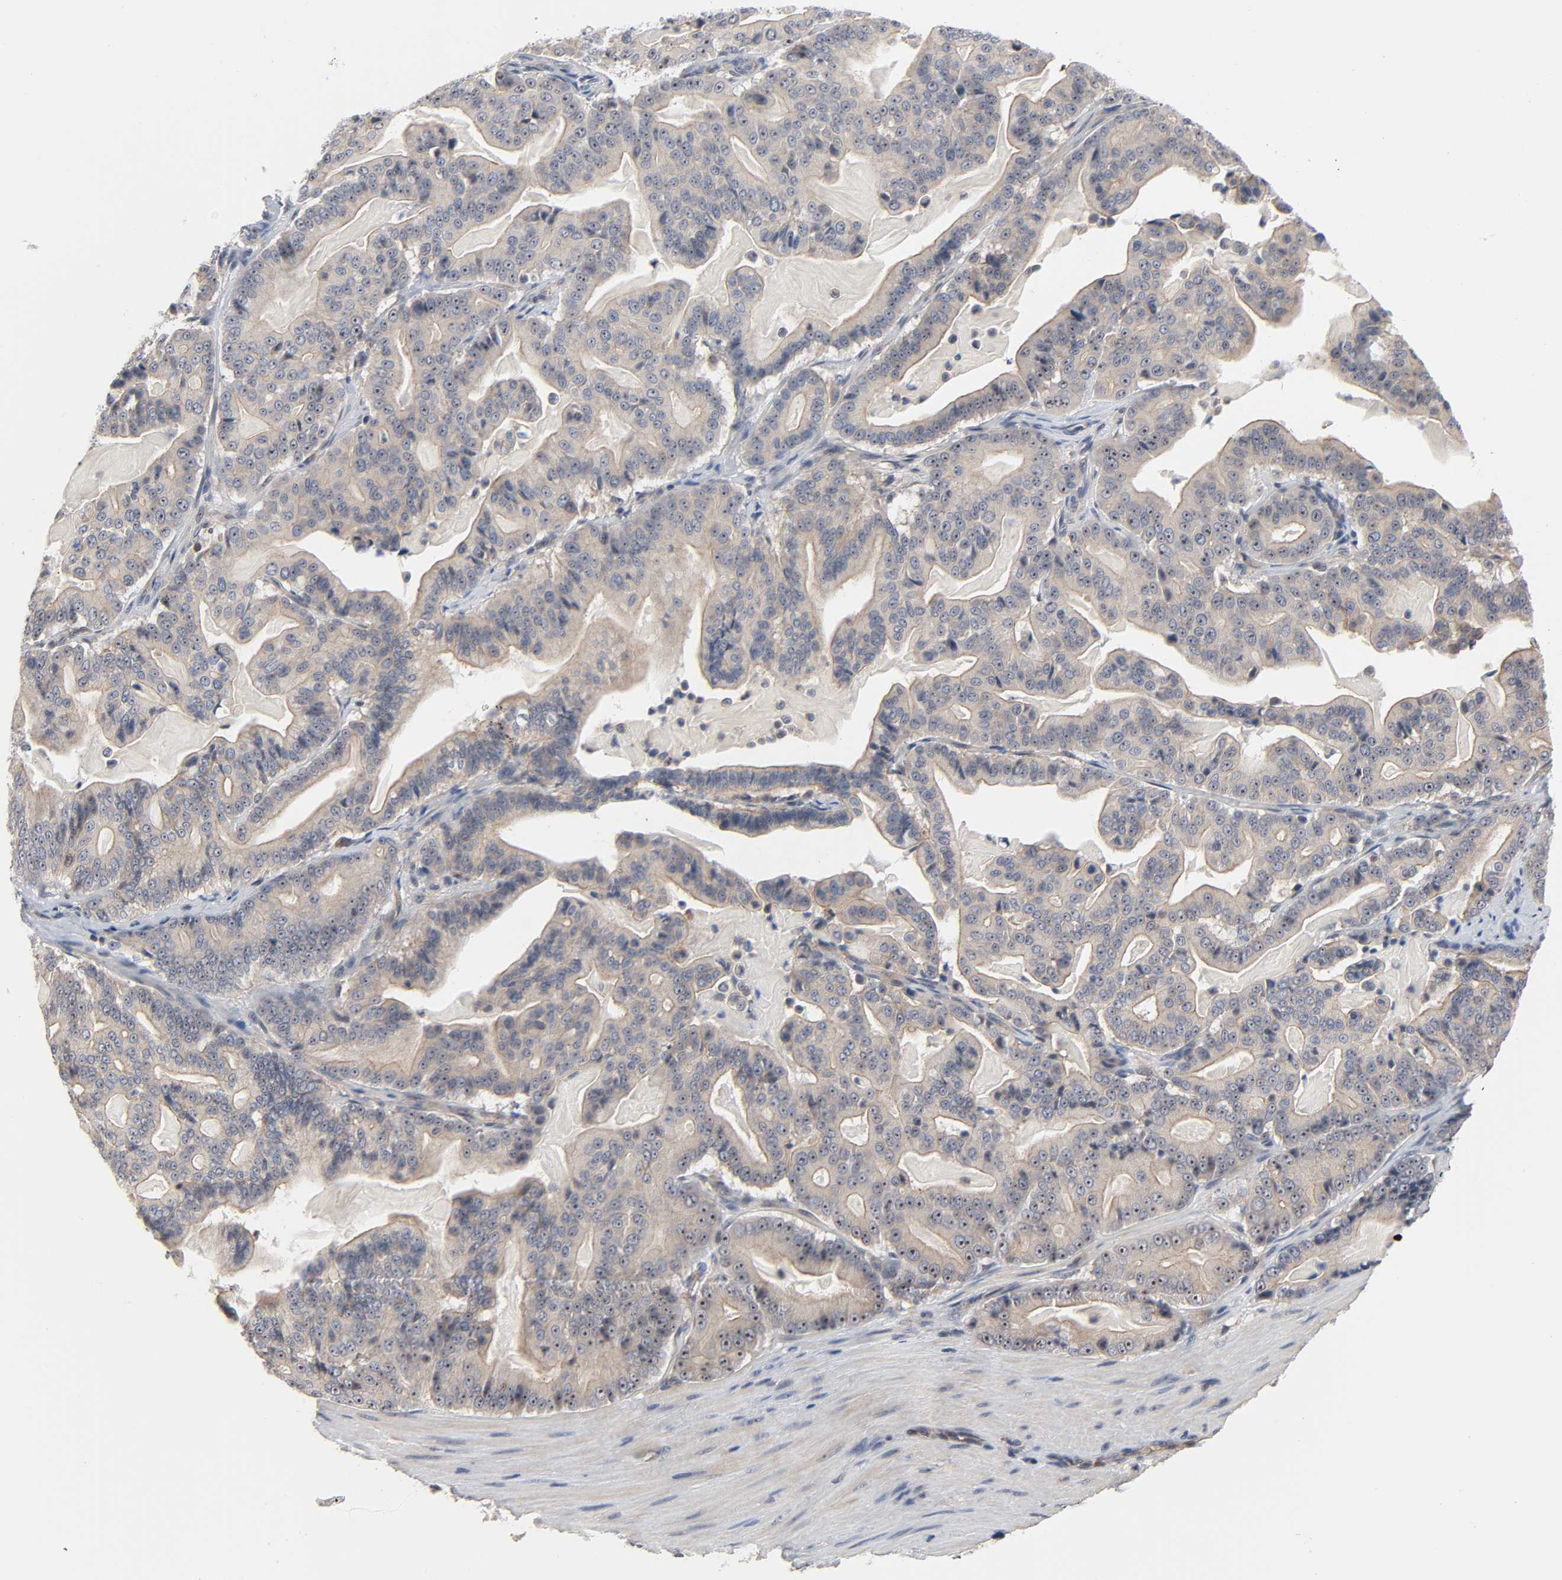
{"staining": {"intensity": "weak", "quantity": ">75%", "location": "cytoplasmic/membranous,nuclear"}, "tissue": "pancreatic cancer", "cell_type": "Tumor cells", "image_type": "cancer", "snomed": [{"axis": "morphology", "description": "Adenocarcinoma, NOS"}, {"axis": "topography", "description": "Pancreas"}], "caption": "Weak cytoplasmic/membranous and nuclear positivity for a protein is present in approximately >75% of tumor cells of pancreatic cancer using IHC.", "gene": "DDX10", "patient": {"sex": "male", "age": 63}}